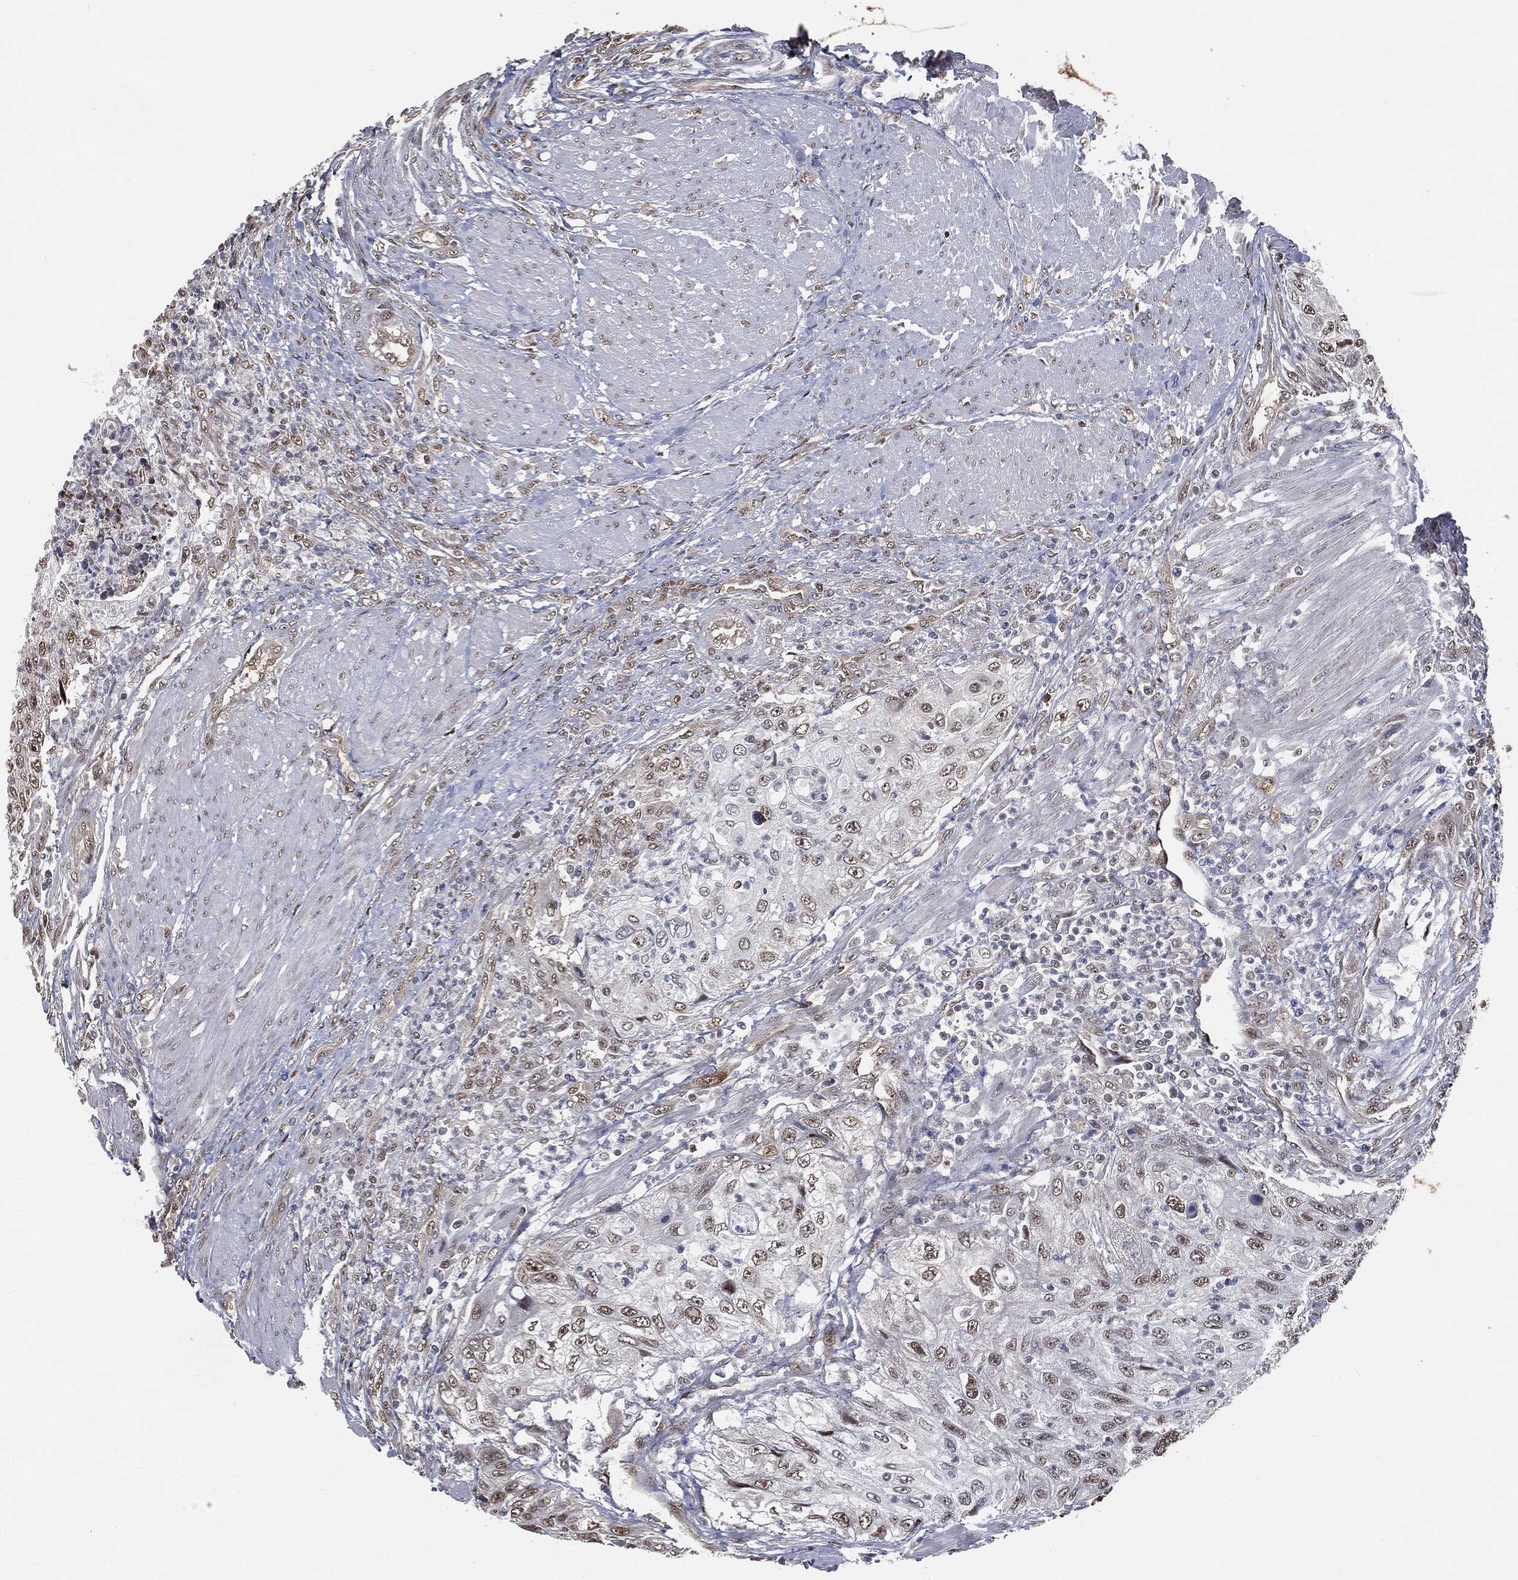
{"staining": {"intensity": "moderate", "quantity": "25%-75%", "location": "nuclear"}, "tissue": "urothelial cancer", "cell_type": "Tumor cells", "image_type": "cancer", "snomed": [{"axis": "morphology", "description": "Urothelial carcinoma, High grade"}, {"axis": "topography", "description": "Urinary bladder"}], "caption": "This image shows IHC staining of urothelial cancer, with medium moderate nuclear positivity in about 25%-75% of tumor cells.", "gene": "SHLD2", "patient": {"sex": "female", "age": 60}}